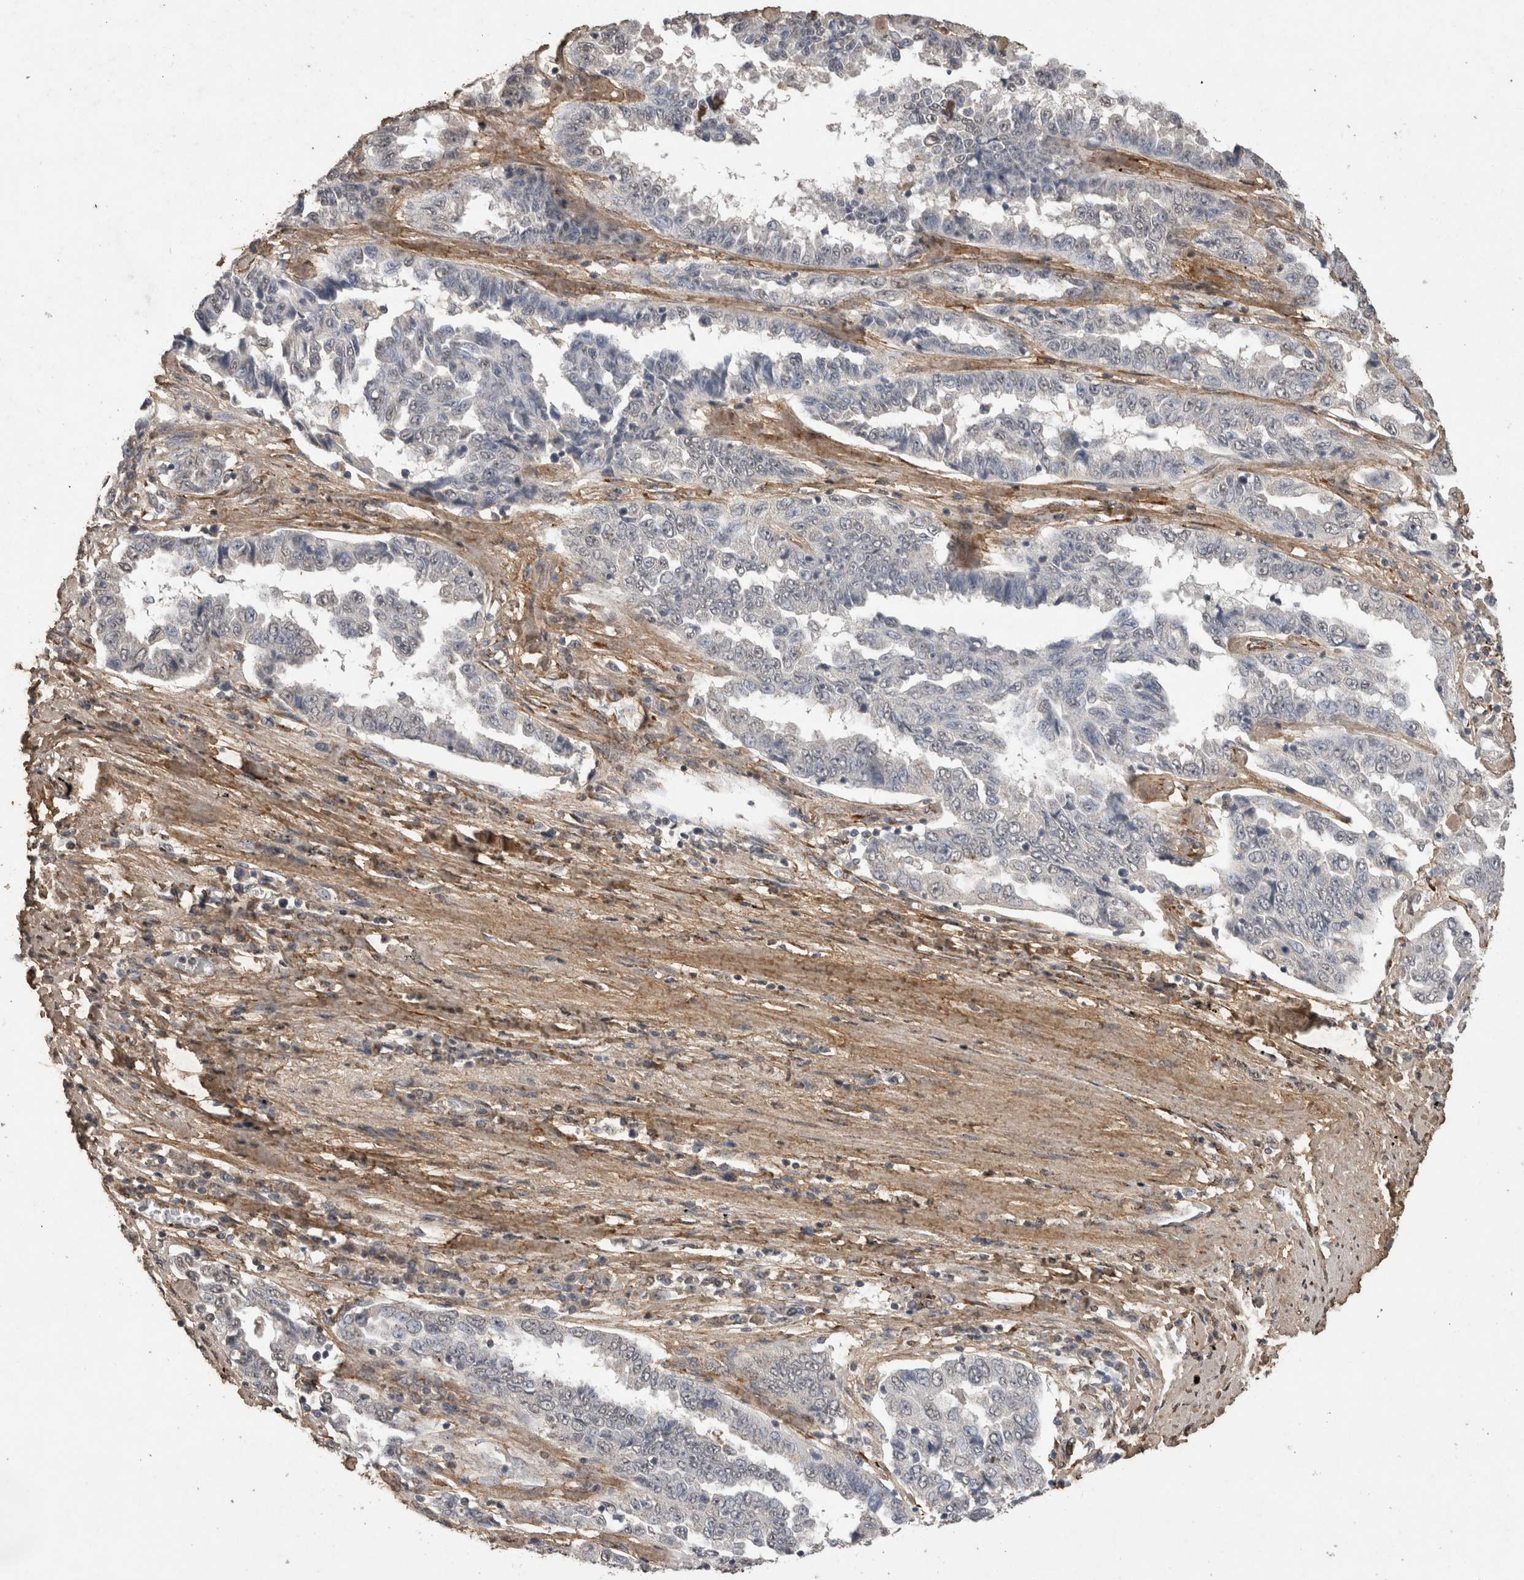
{"staining": {"intensity": "negative", "quantity": "none", "location": "none"}, "tissue": "lung cancer", "cell_type": "Tumor cells", "image_type": "cancer", "snomed": [{"axis": "morphology", "description": "Adenocarcinoma, NOS"}, {"axis": "topography", "description": "Lung"}], "caption": "A high-resolution histopathology image shows IHC staining of lung adenocarcinoma, which reveals no significant staining in tumor cells.", "gene": "C1QTNF5", "patient": {"sex": "female", "age": 51}}